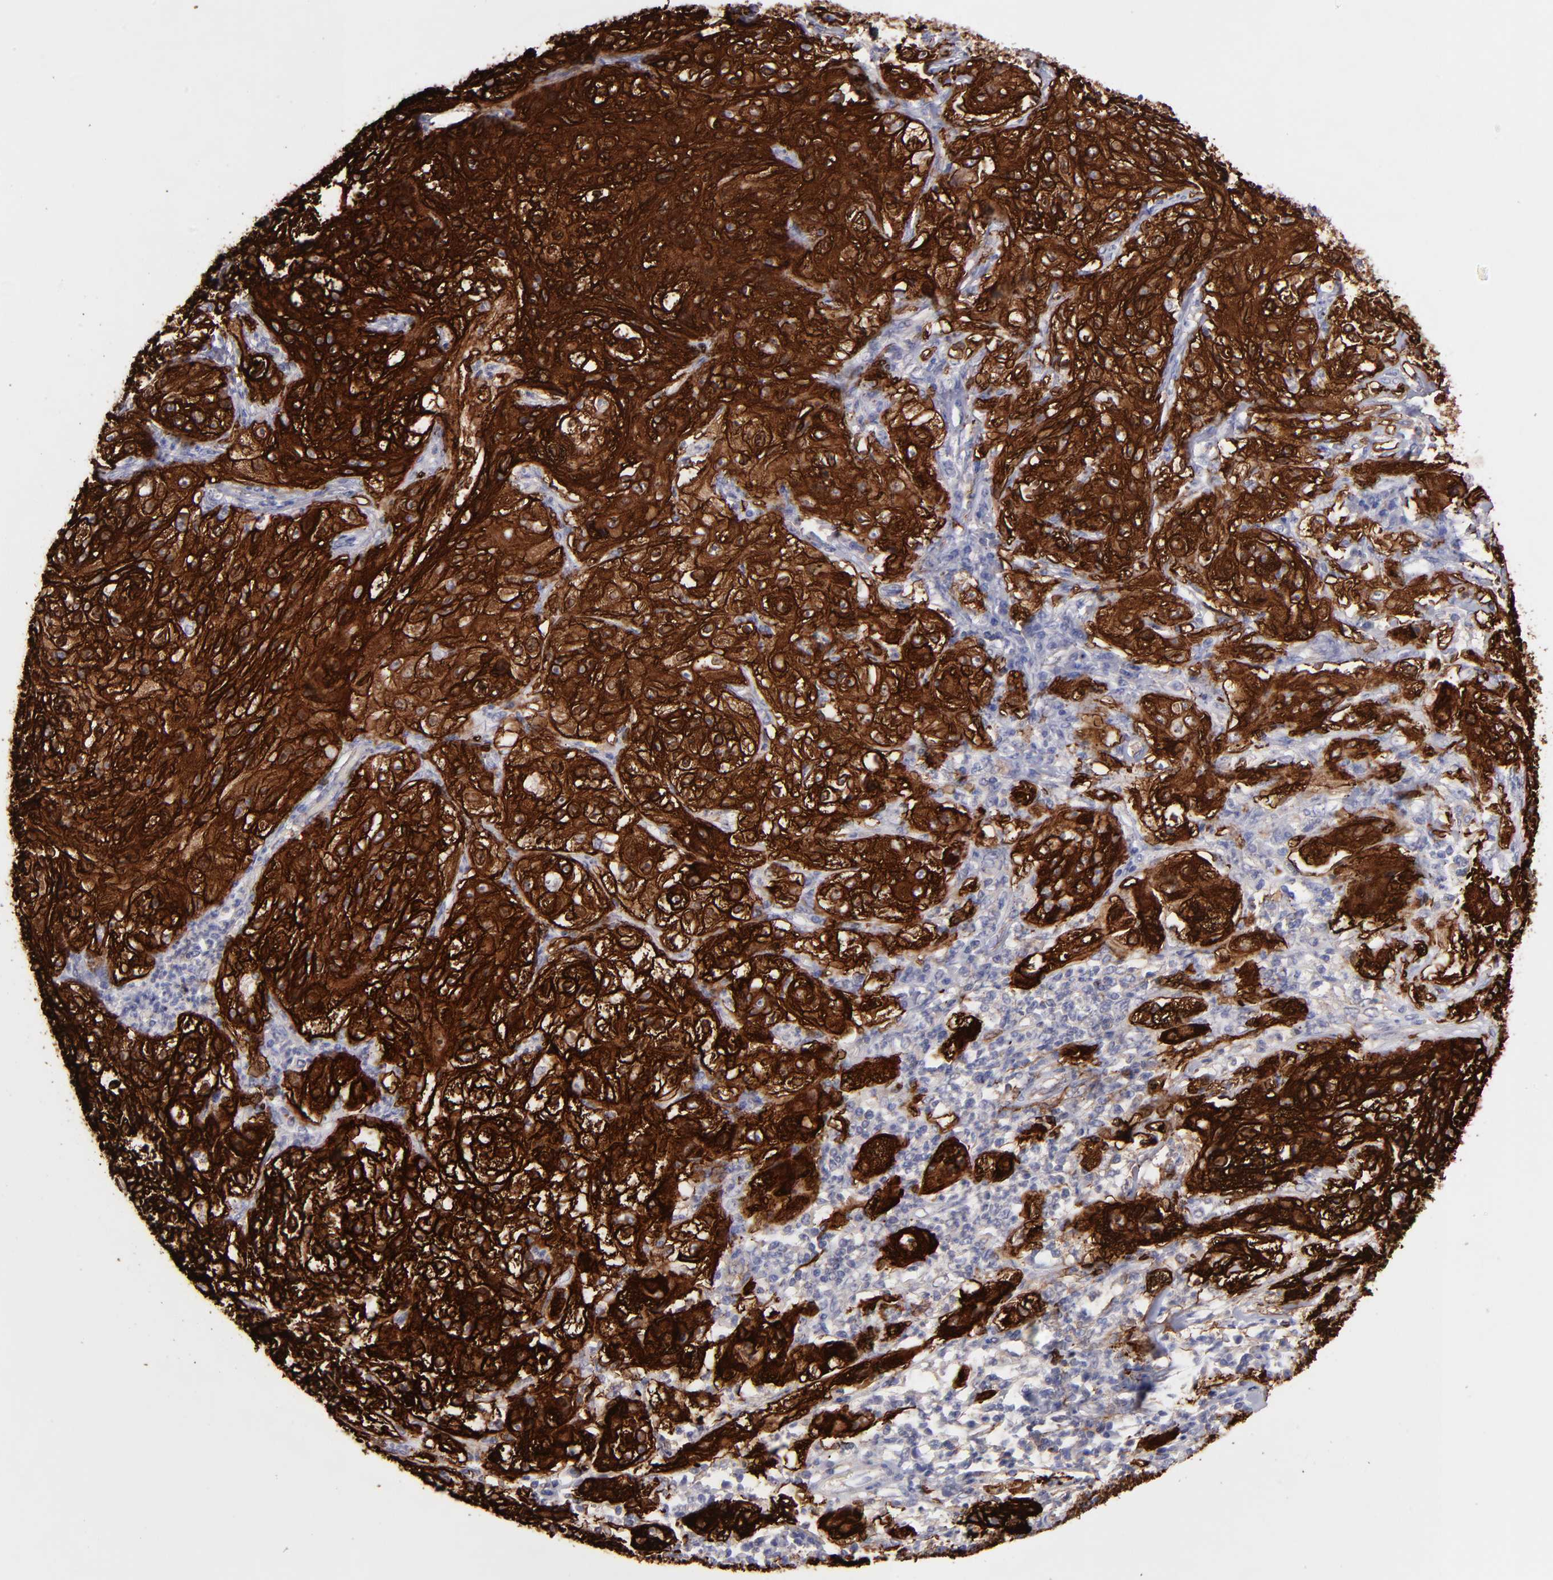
{"staining": {"intensity": "strong", "quantity": ">75%", "location": "cytoplasmic/membranous"}, "tissue": "lung cancer", "cell_type": "Tumor cells", "image_type": "cancer", "snomed": [{"axis": "morphology", "description": "Inflammation, NOS"}, {"axis": "morphology", "description": "Squamous cell carcinoma, NOS"}, {"axis": "topography", "description": "Lymph node"}, {"axis": "topography", "description": "Soft tissue"}, {"axis": "topography", "description": "Lung"}], "caption": "A brown stain shows strong cytoplasmic/membranous positivity of a protein in lung cancer (squamous cell carcinoma) tumor cells. (brown staining indicates protein expression, while blue staining denotes nuclei).", "gene": "AHNAK2", "patient": {"sex": "male", "age": 66}}